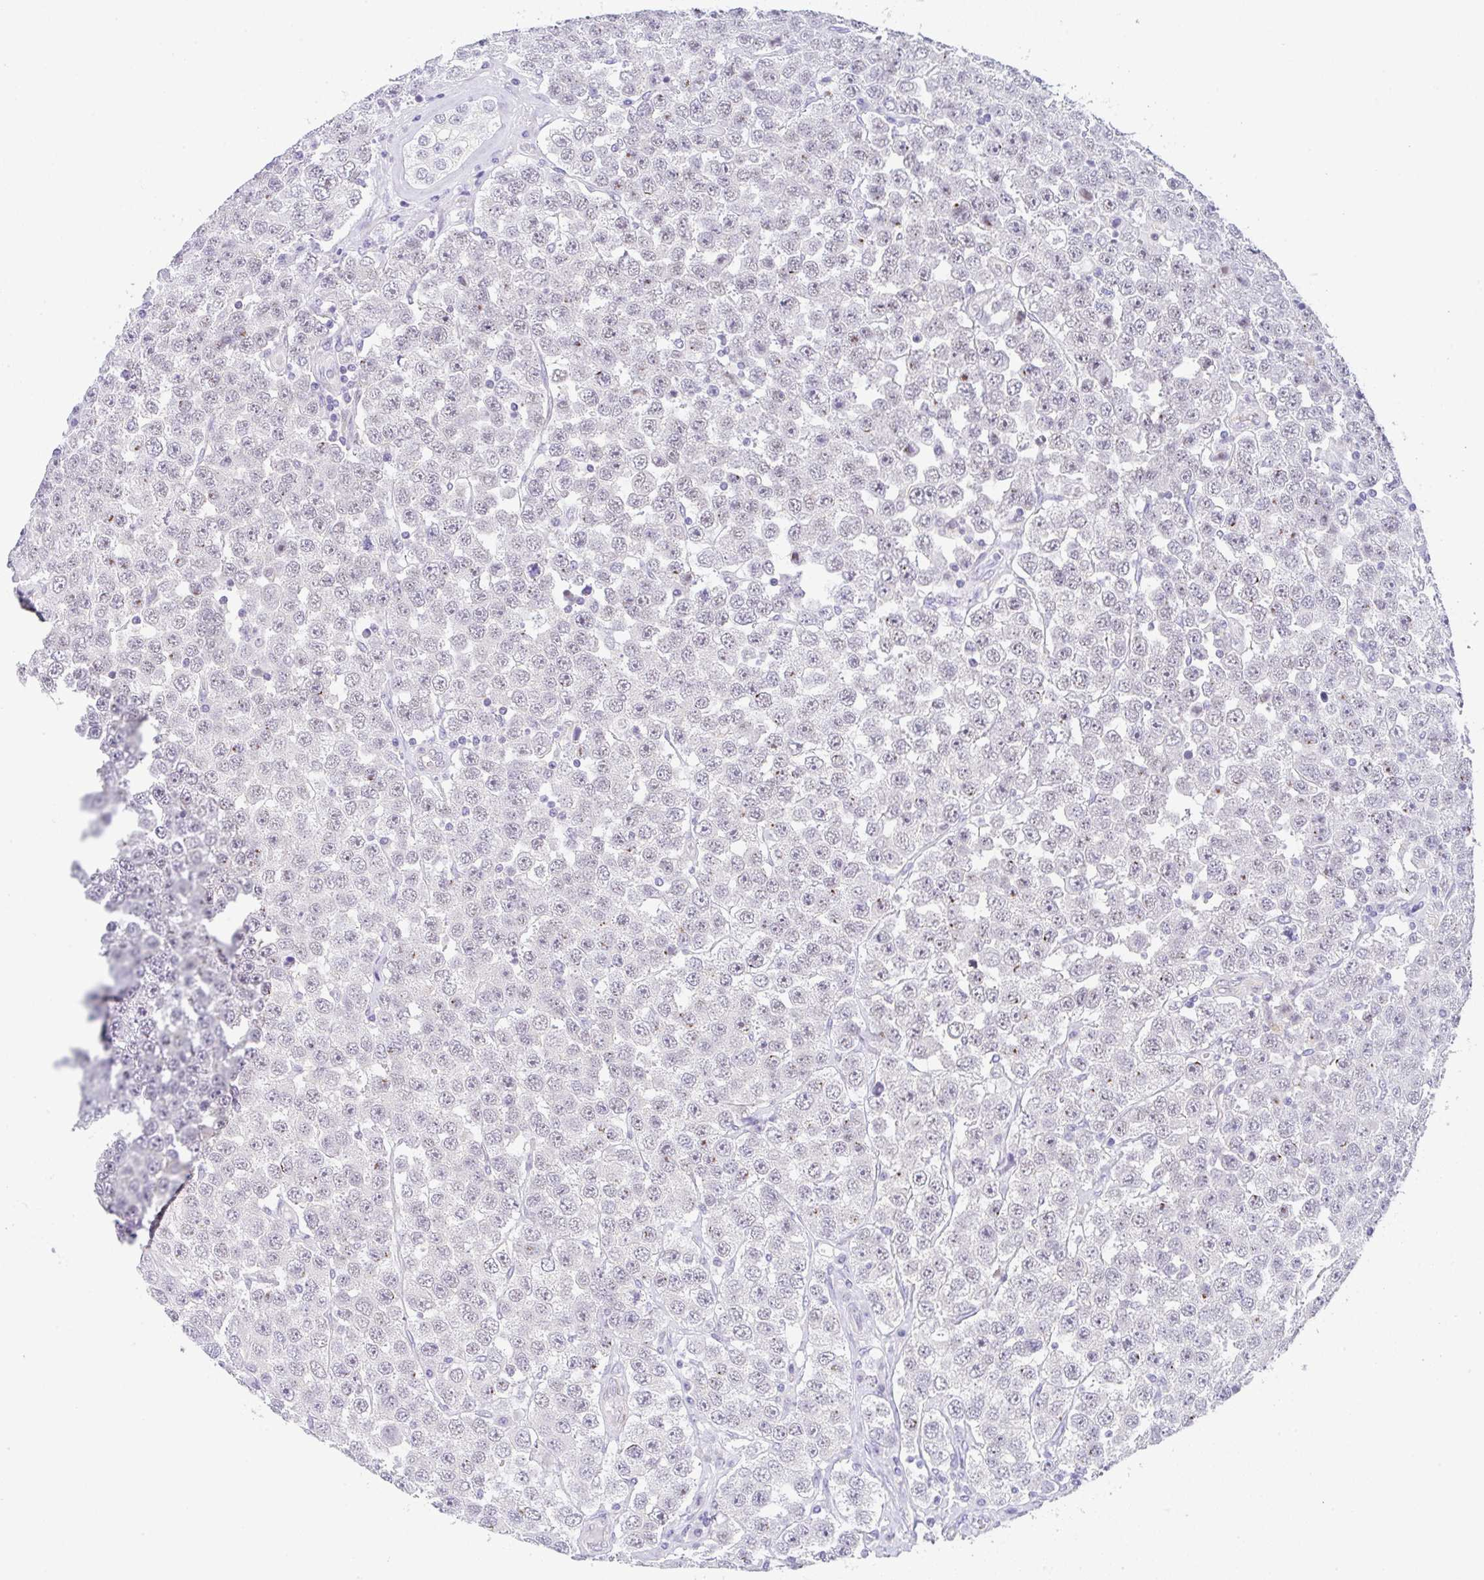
{"staining": {"intensity": "negative", "quantity": "none", "location": "none"}, "tissue": "testis cancer", "cell_type": "Tumor cells", "image_type": "cancer", "snomed": [{"axis": "morphology", "description": "Seminoma, NOS"}, {"axis": "topography", "description": "Testis"}], "caption": "IHC histopathology image of neoplastic tissue: human seminoma (testis) stained with DAB displays no significant protein staining in tumor cells.", "gene": "CGNL1", "patient": {"sex": "male", "age": 28}}